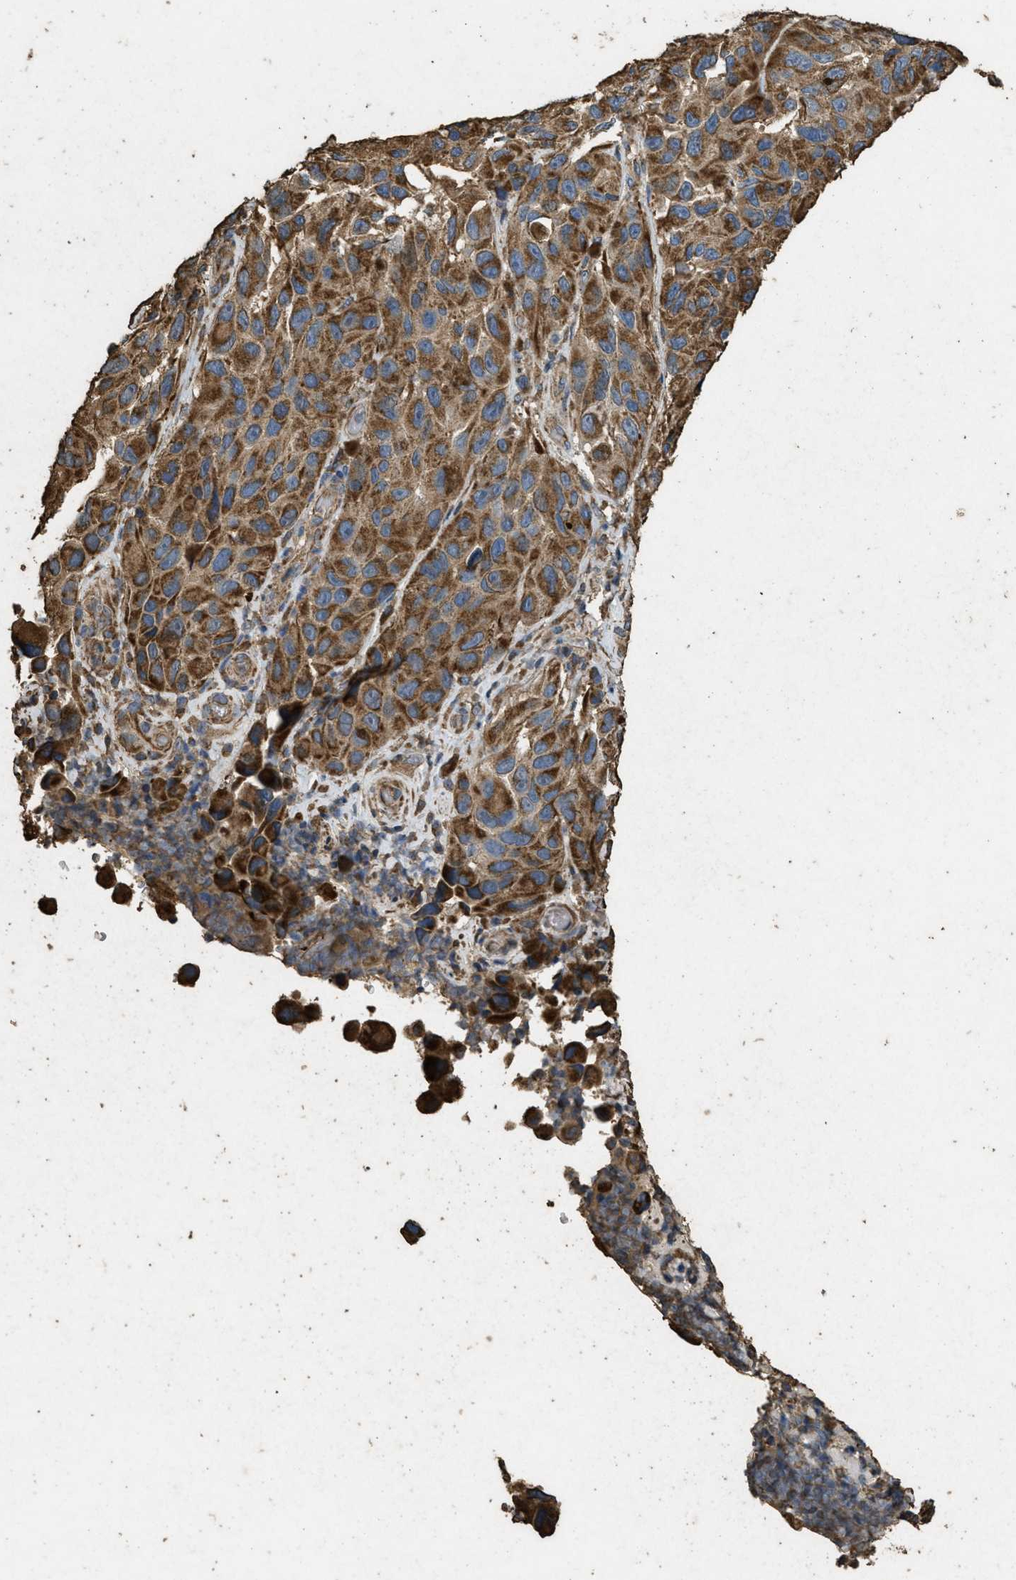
{"staining": {"intensity": "moderate", "quantity": ">75%", "location": "cytoplasmic/membranous"}, "tissue": "melanoma", "cell_type": "Tumor cells", "image_type": "cancer", "snomed": [{"axis": "morphology", "description": "Malignant melanoma, NOS"}, {"axis": "topography", "description": "Skin"}], "caption": "Human malignant melanoma stained with a brown dye demonstrates moderate cytoplasmic/membranous positive expression in approximately >75% of tumor cells.", "gene": "CYRIA", "patient": {"sex": "female", "age": 73}}